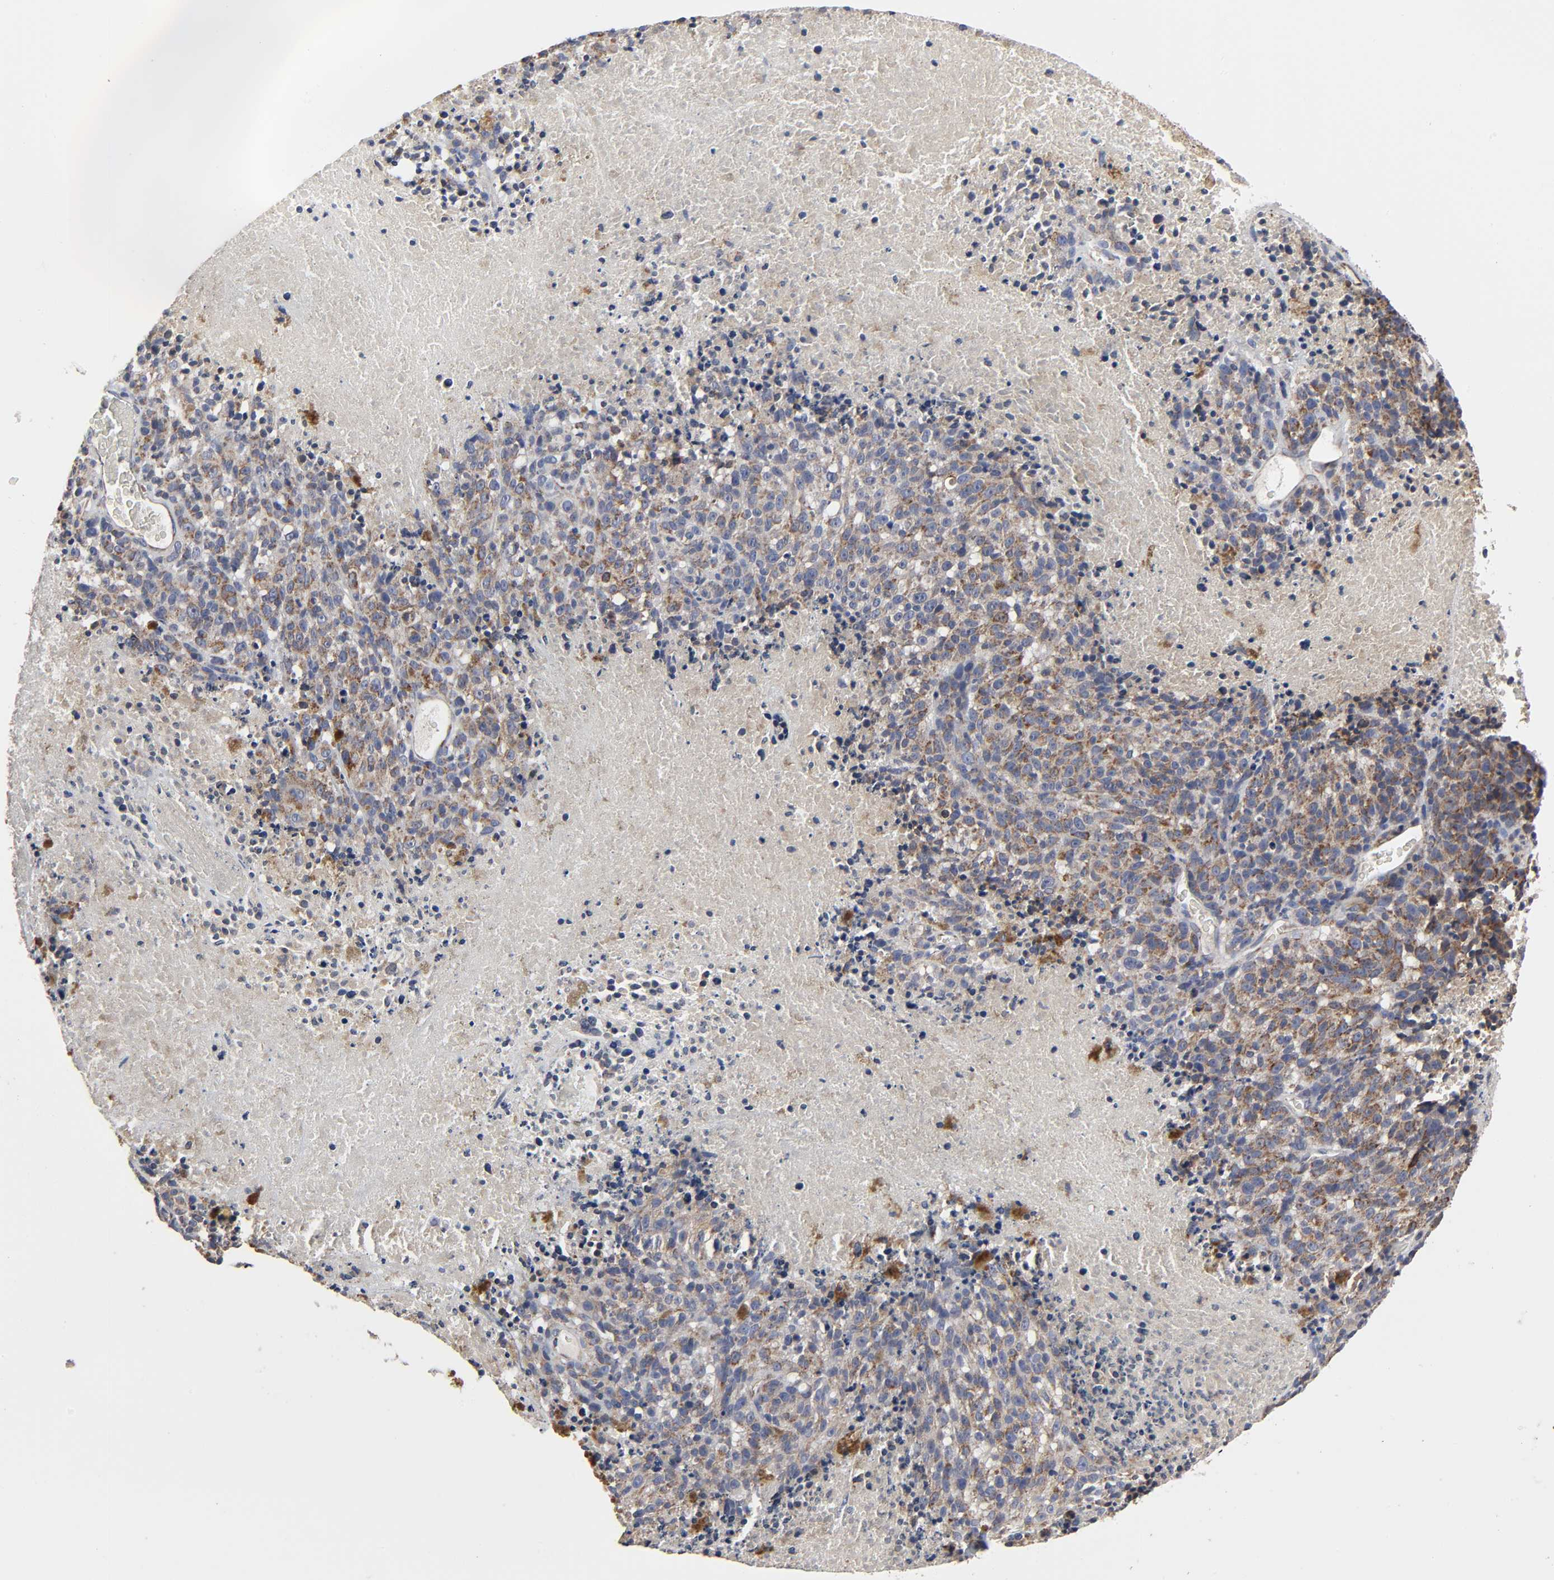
{"staining": {"intensity": "moderate", "quantity": ">75%", "location": "cytoplasmic/membranous"}, "tissue": "melanoma", "cell_type": "Tumor cells", "image_type": "cancer", "snomed": [{"axis": "morphology", "description": "Malignant melanoma, Metastatic site"}, {"axis": "topography", "description": "Cerebral cortex"}], "caption": "High-magnification brightfield microscopy of malignant melanoma (metastatic site) stained with DAB (3,3'-diaminobenzidine) (brown) and counterstained with hematoxylin (blue). tumor cells exhibit moderate cytoplasmic/membranous expression is appreciated in about>75% of cells.", "gene": "COX6B1", "patient": {"sex": "female", "age": 52}}